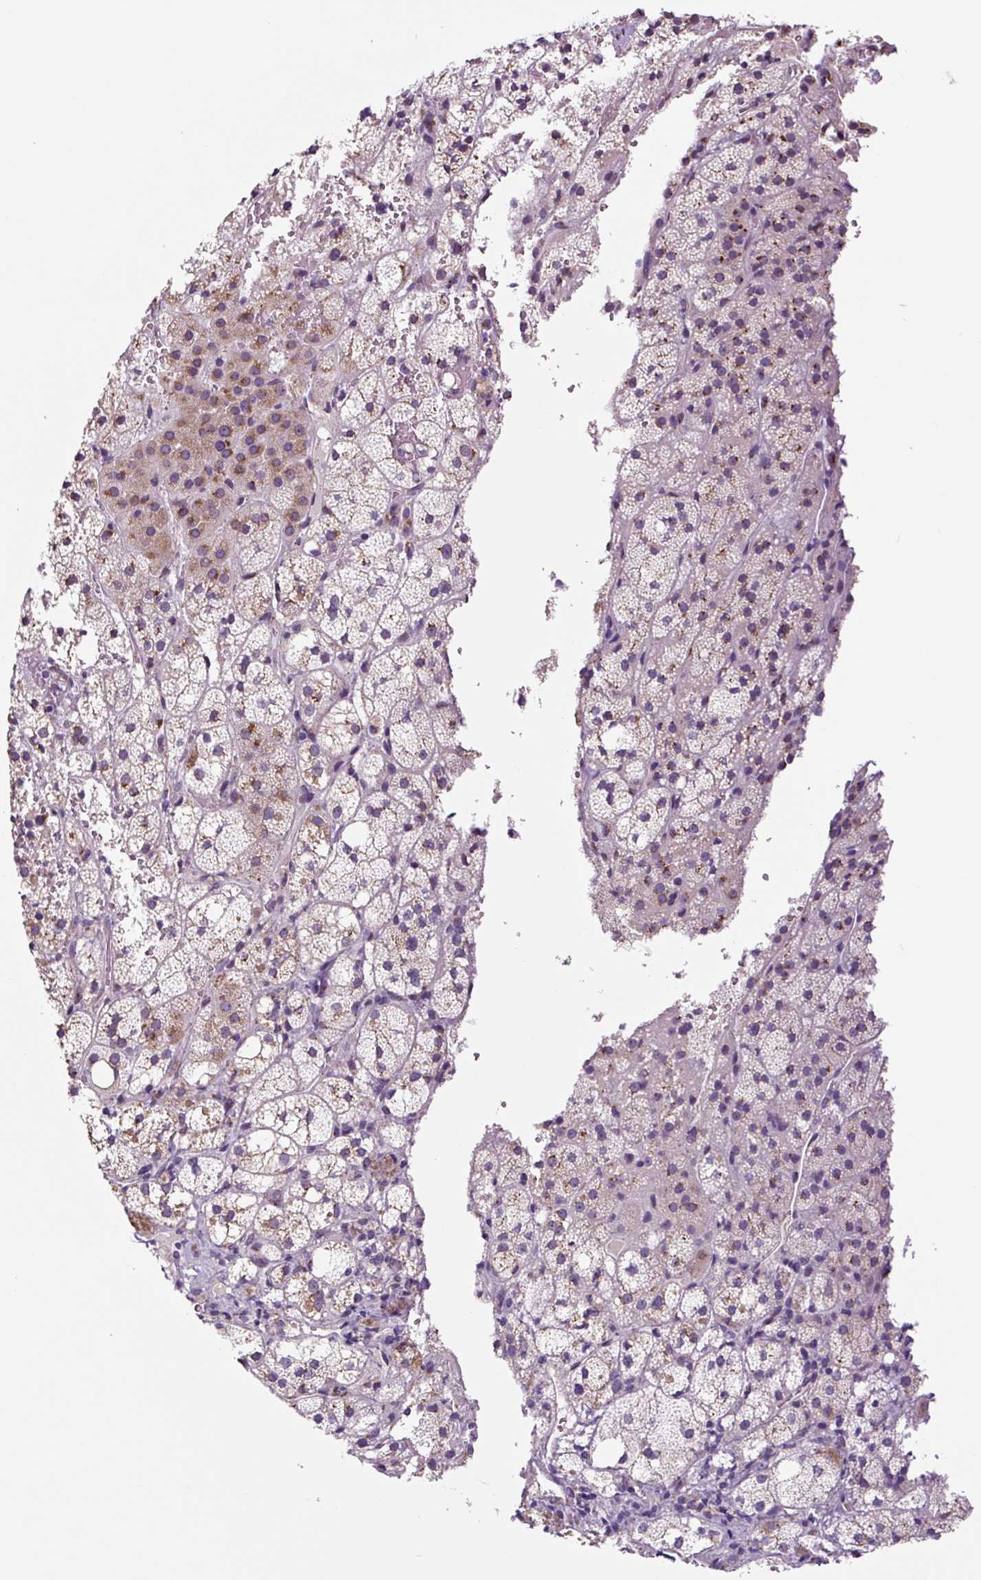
{"staining": {"intensity": "moderate", "quantity": "25%-75%", "location": "cytoplasmic/membranous"}, "tissue": "adrenal gland", "cell_type": "Glandular cells", "image_type": "normal", "snomed": [{"axis": "morphology", "description": "Normal tissue, NOS"}, {"axis": "topography", "description": "Adrenal gland"}], "caption": "High-magnification brightfield microscopy of normal adrenal gland stained with DAB (brown) and counterstained with hematoxylin (blue). glandular cells exhibit moderate cytoplasmic/membranous positivity is seen in about25%-75% of cells. (Brightfield microscopy of DAB IHC at high magnification).", "gene": "GORASP1", "patient": {"sex": "male", "age": 53}}